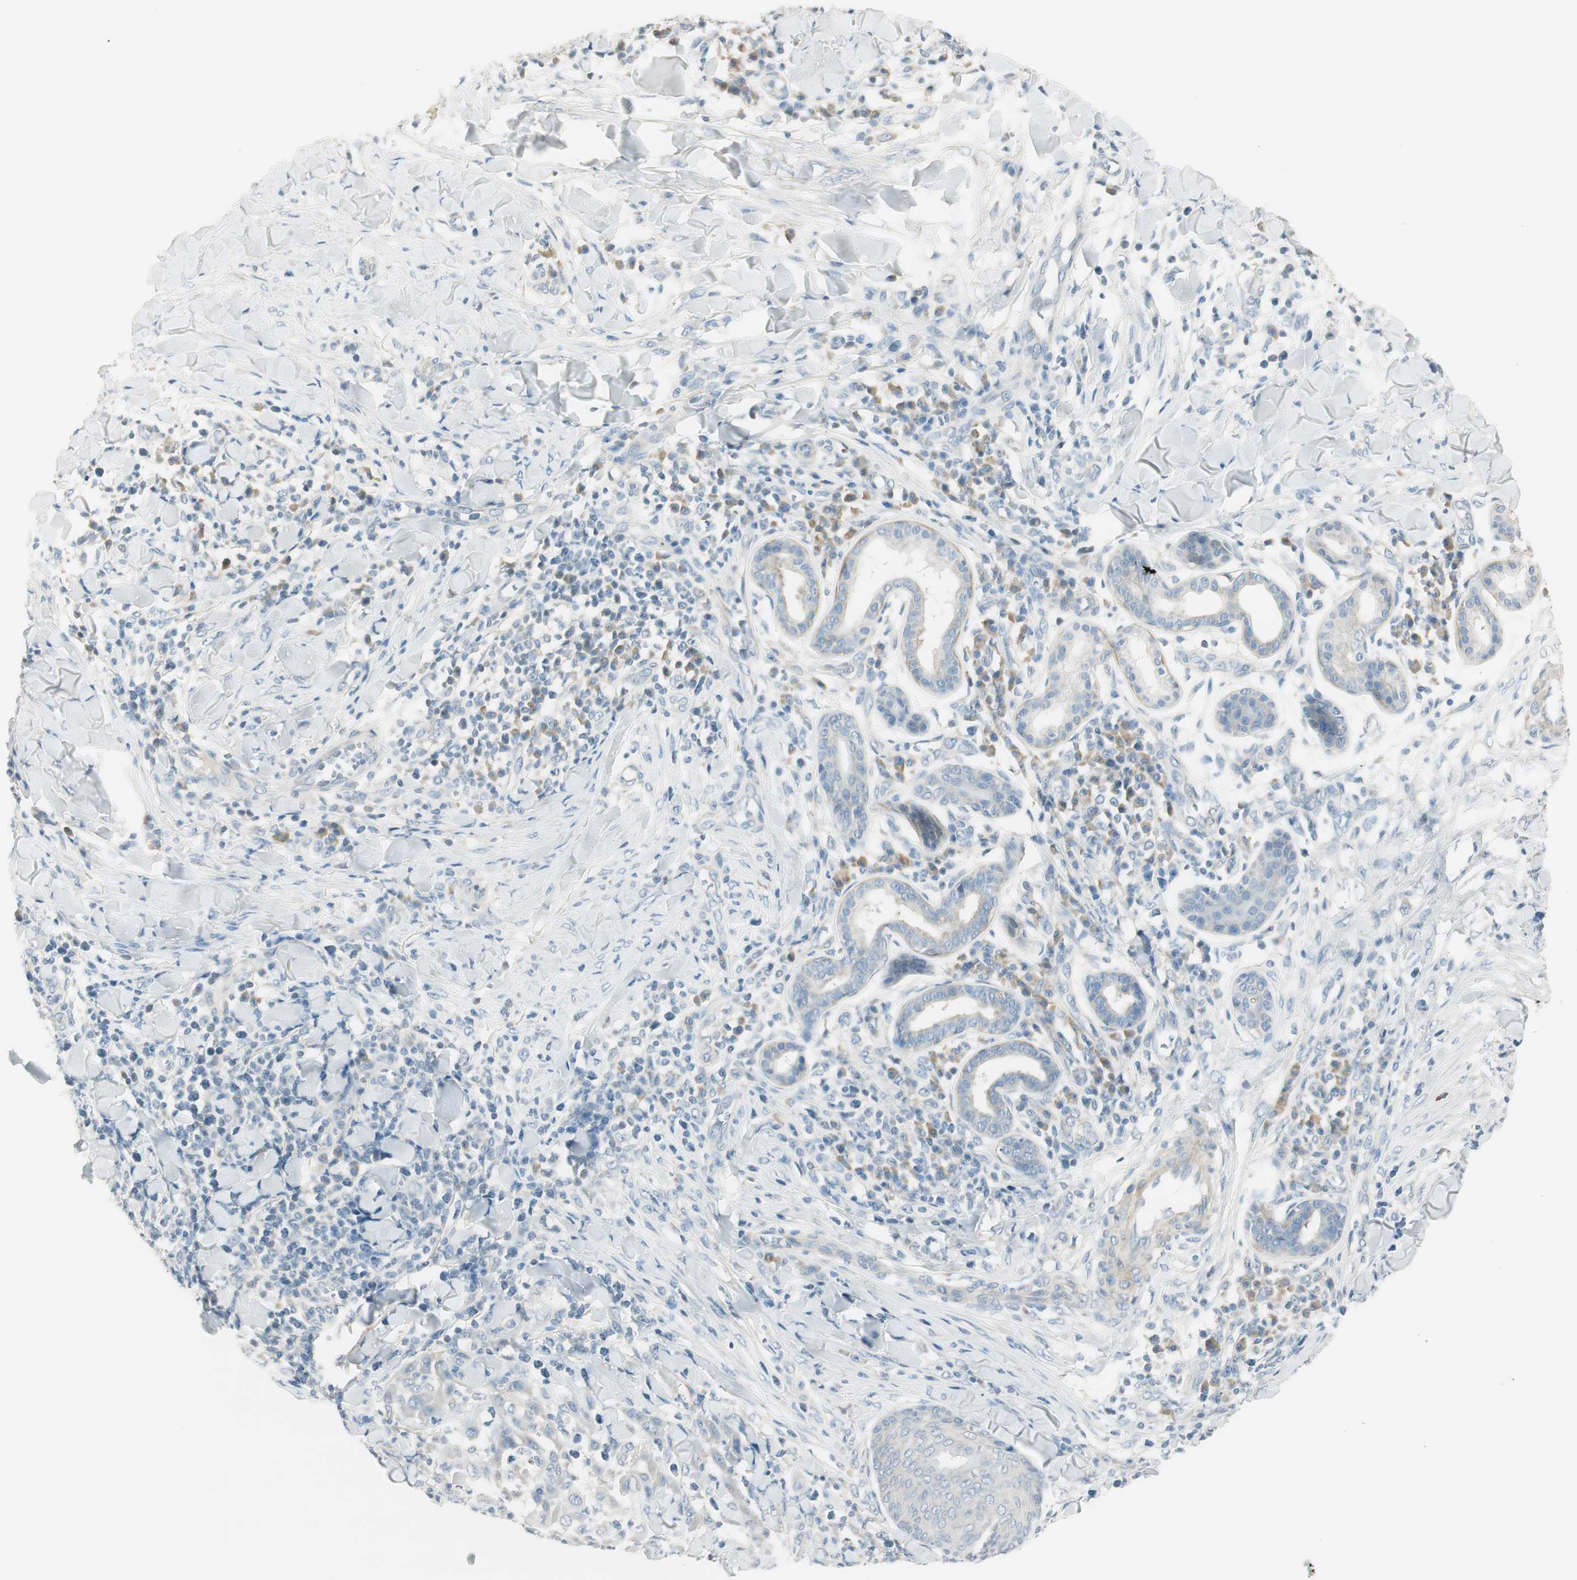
{"staining": {"intensity": "negative", "quantity": "none", "location": "none"}, "tissue": "skin cancer", "cell_type": "Tumor cells", "image_type": "cancer", "snomed": [{"axis": "morphology", "description": "Squamous cell carcinoma, NOS"}, {"axis": "topography", "description": "Skin"}], "caption": "Immunohistochemistry (IHC) of human skin cancer displays no staining in tumor cells.", "gene": "TACR3", "patient": {"sex": "male", "age": 24}}